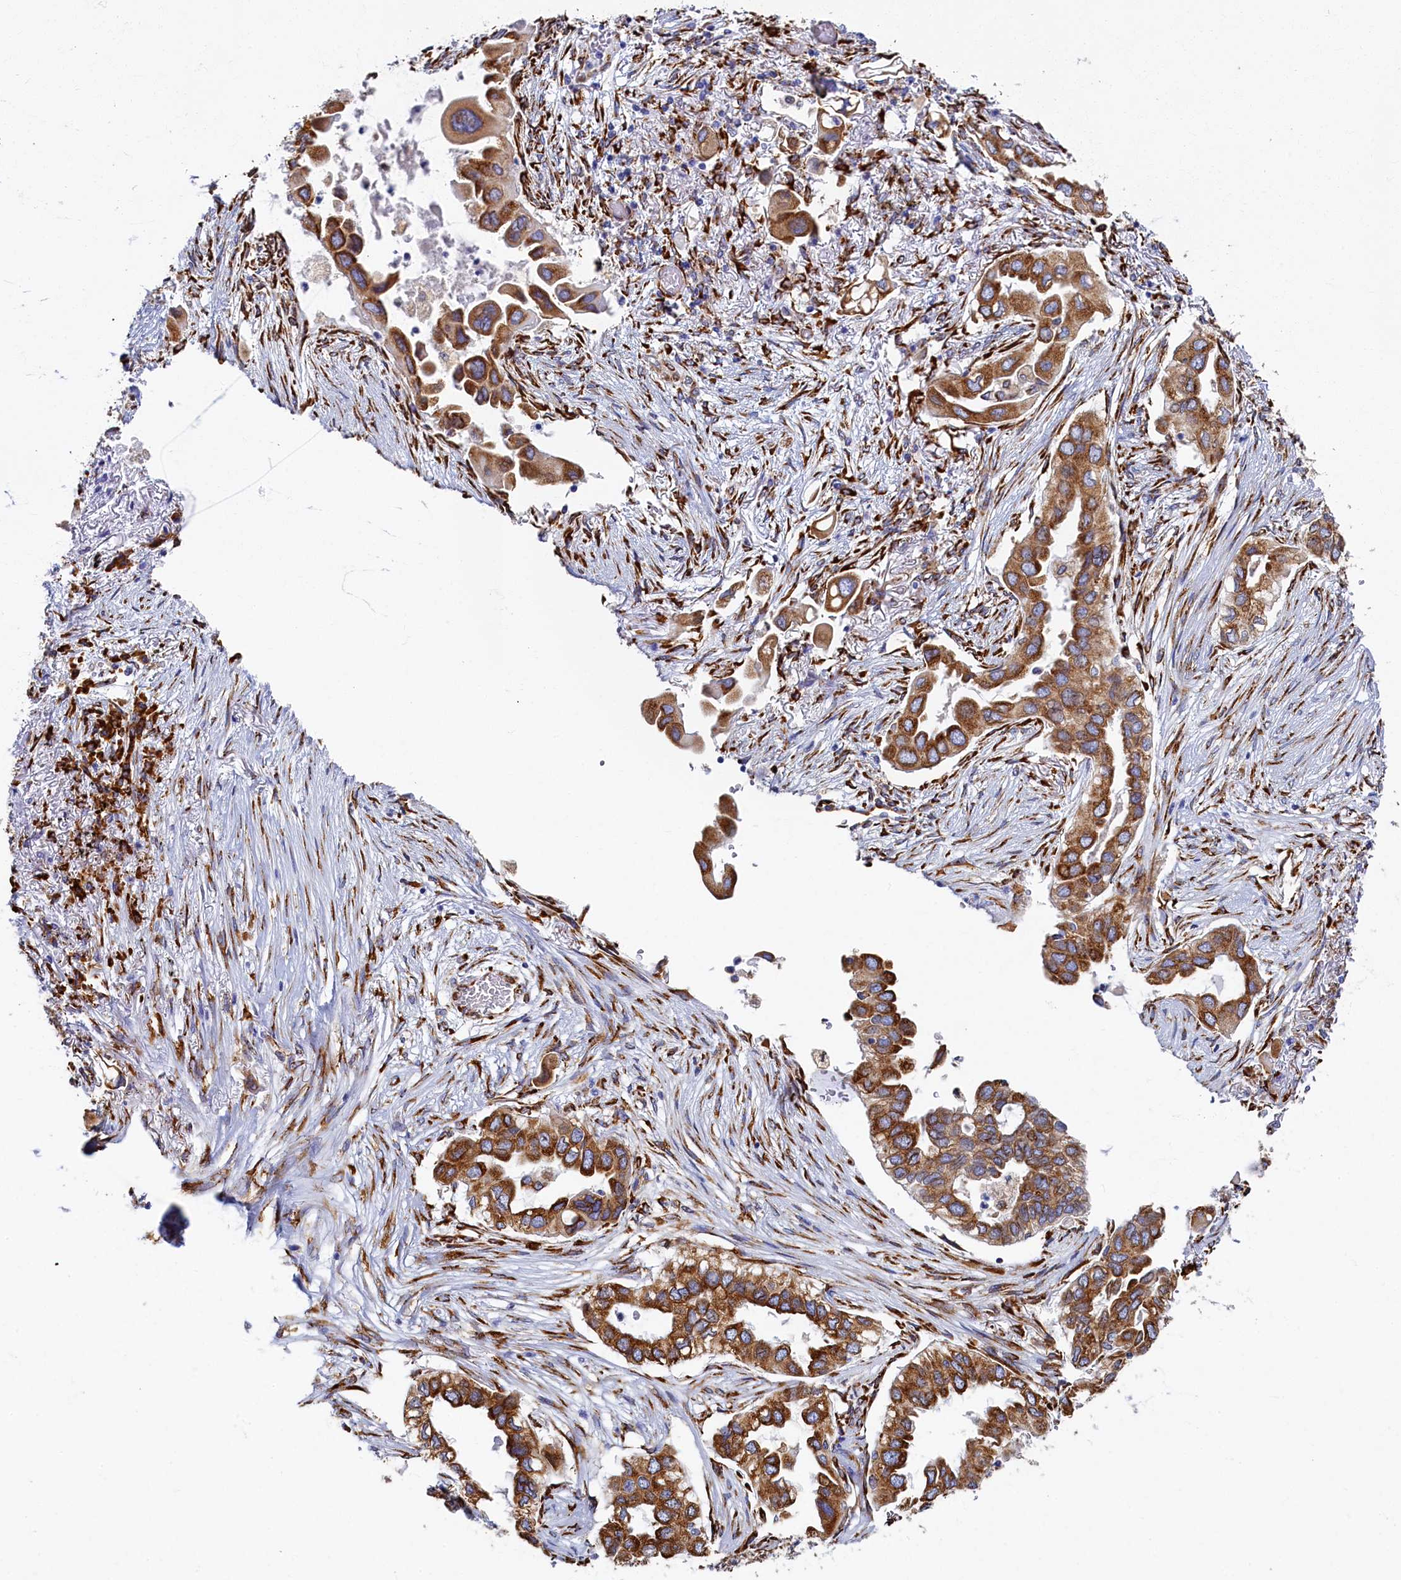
{"staining": {"intensity": "strong", "quantity": ">75%", "location": "cytoplasmic/membranous"}, "tissue": "lung cancer", "cell_type": "Tumor cells", "image_type": "cancer", "snomed": [{"axis": "morphology", "description": "Adenocarcinoma, NOS"}, {"axis": "topography", "description": "Lung"}], "caption": "Tumor cells reveal high levels of strong cytoplasmic/membranous expression in about >75% of cells in human lung cancer.", "gene": "TMEM18", "patient": {"sex": "female", "age": 76}}